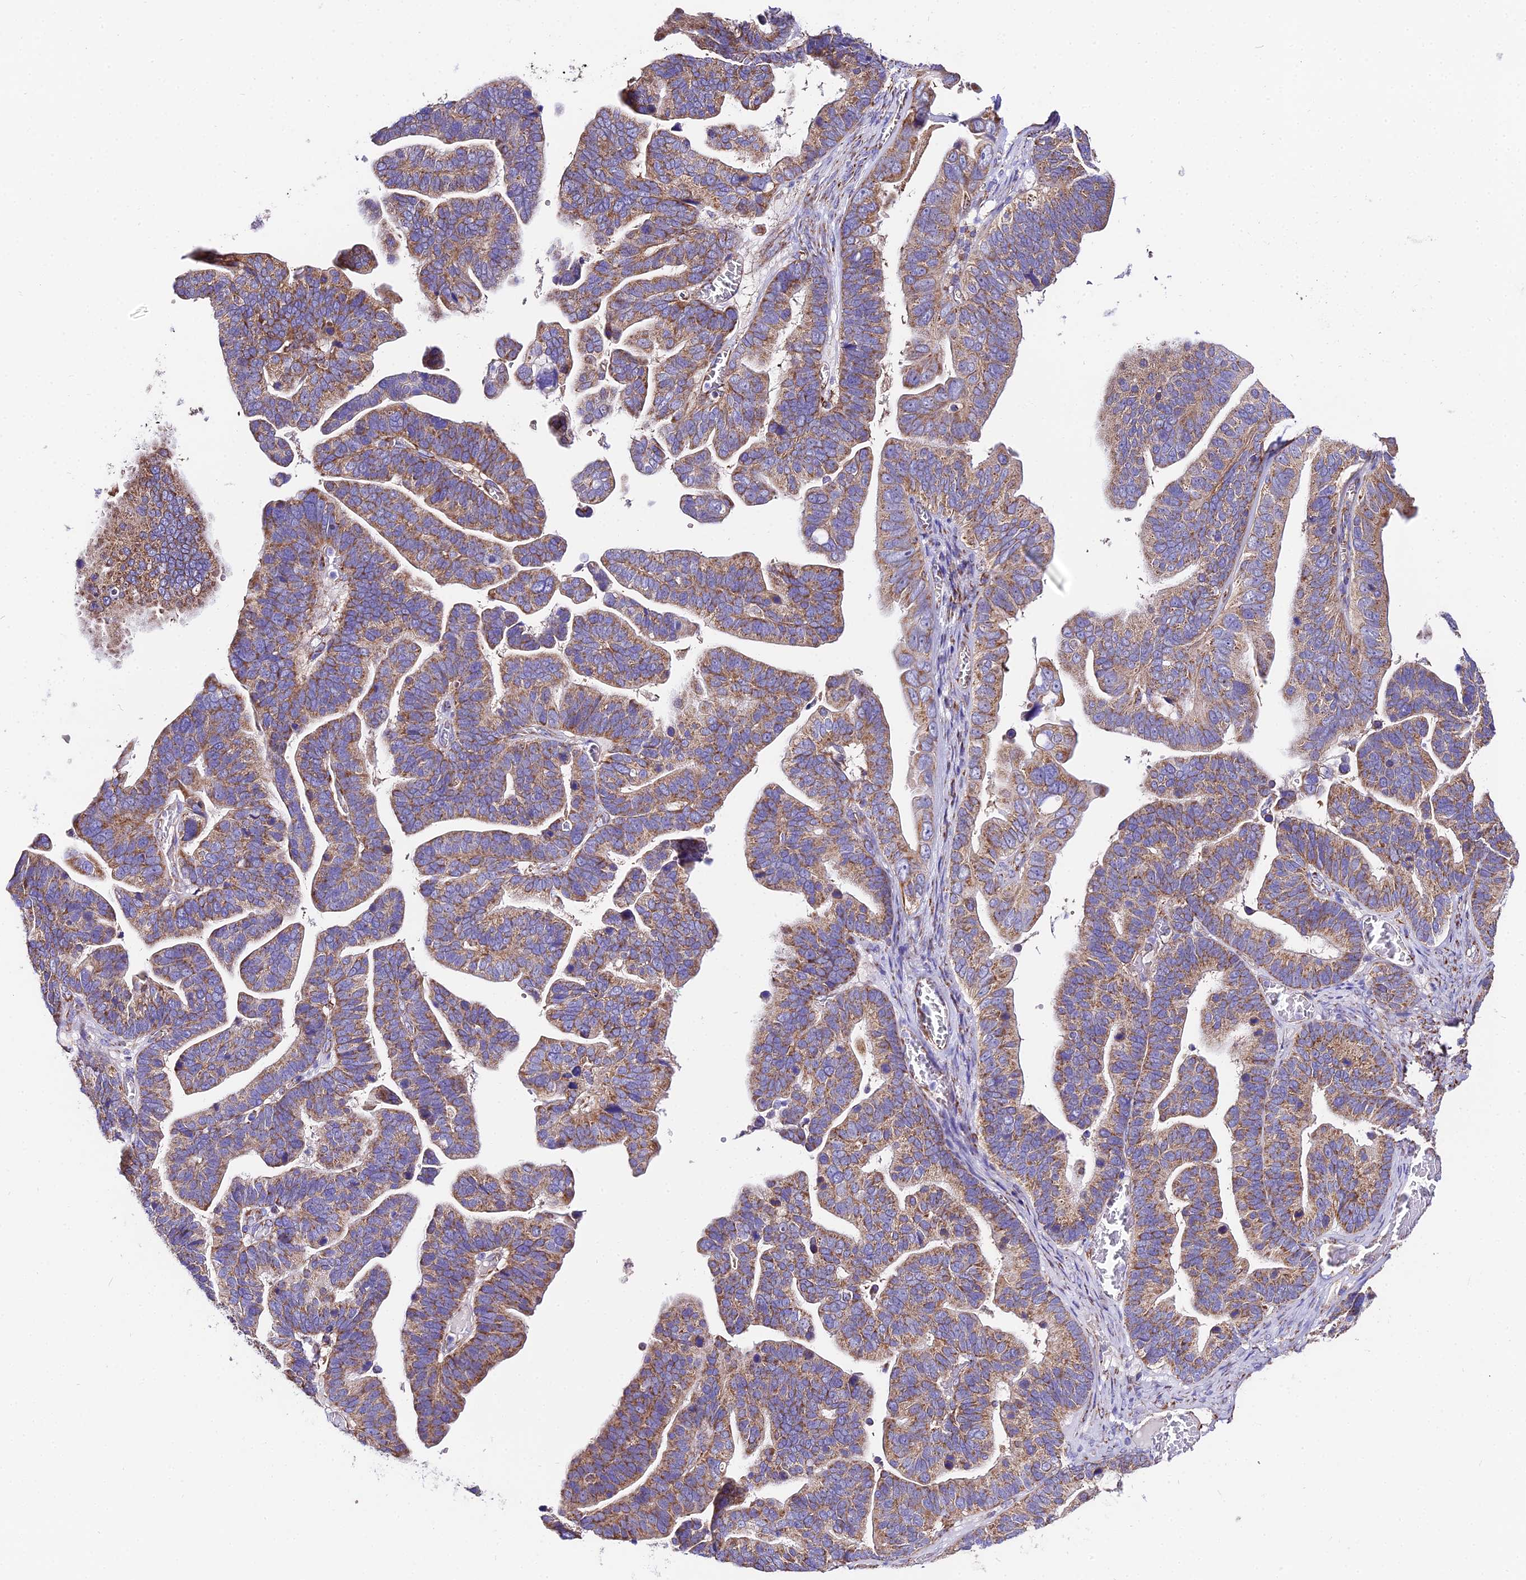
{"staining": {"intensity": "moderate", "quantity": ">75%", "location": "cytoplasmic/membranous"}, "tissue": "ovarian cancer", "cell_type": "Tumor cells", "image_type": "cancer", "snomed": [{"axis": "morphology", "description": "Cystadenocarcinoma, serous, NOS"}, {"axis": "topography", "description": "Ovary"}], "caption": "Immunohistochemistry of ovarian cancer (serous cystadenocarcinoma) shows medium levels of moderate cytoplasmic/membranous expression in approximately >75% of tumor cells.", "gene": "OCIAD1", "patient": {"sex": "female", "age": 56}}